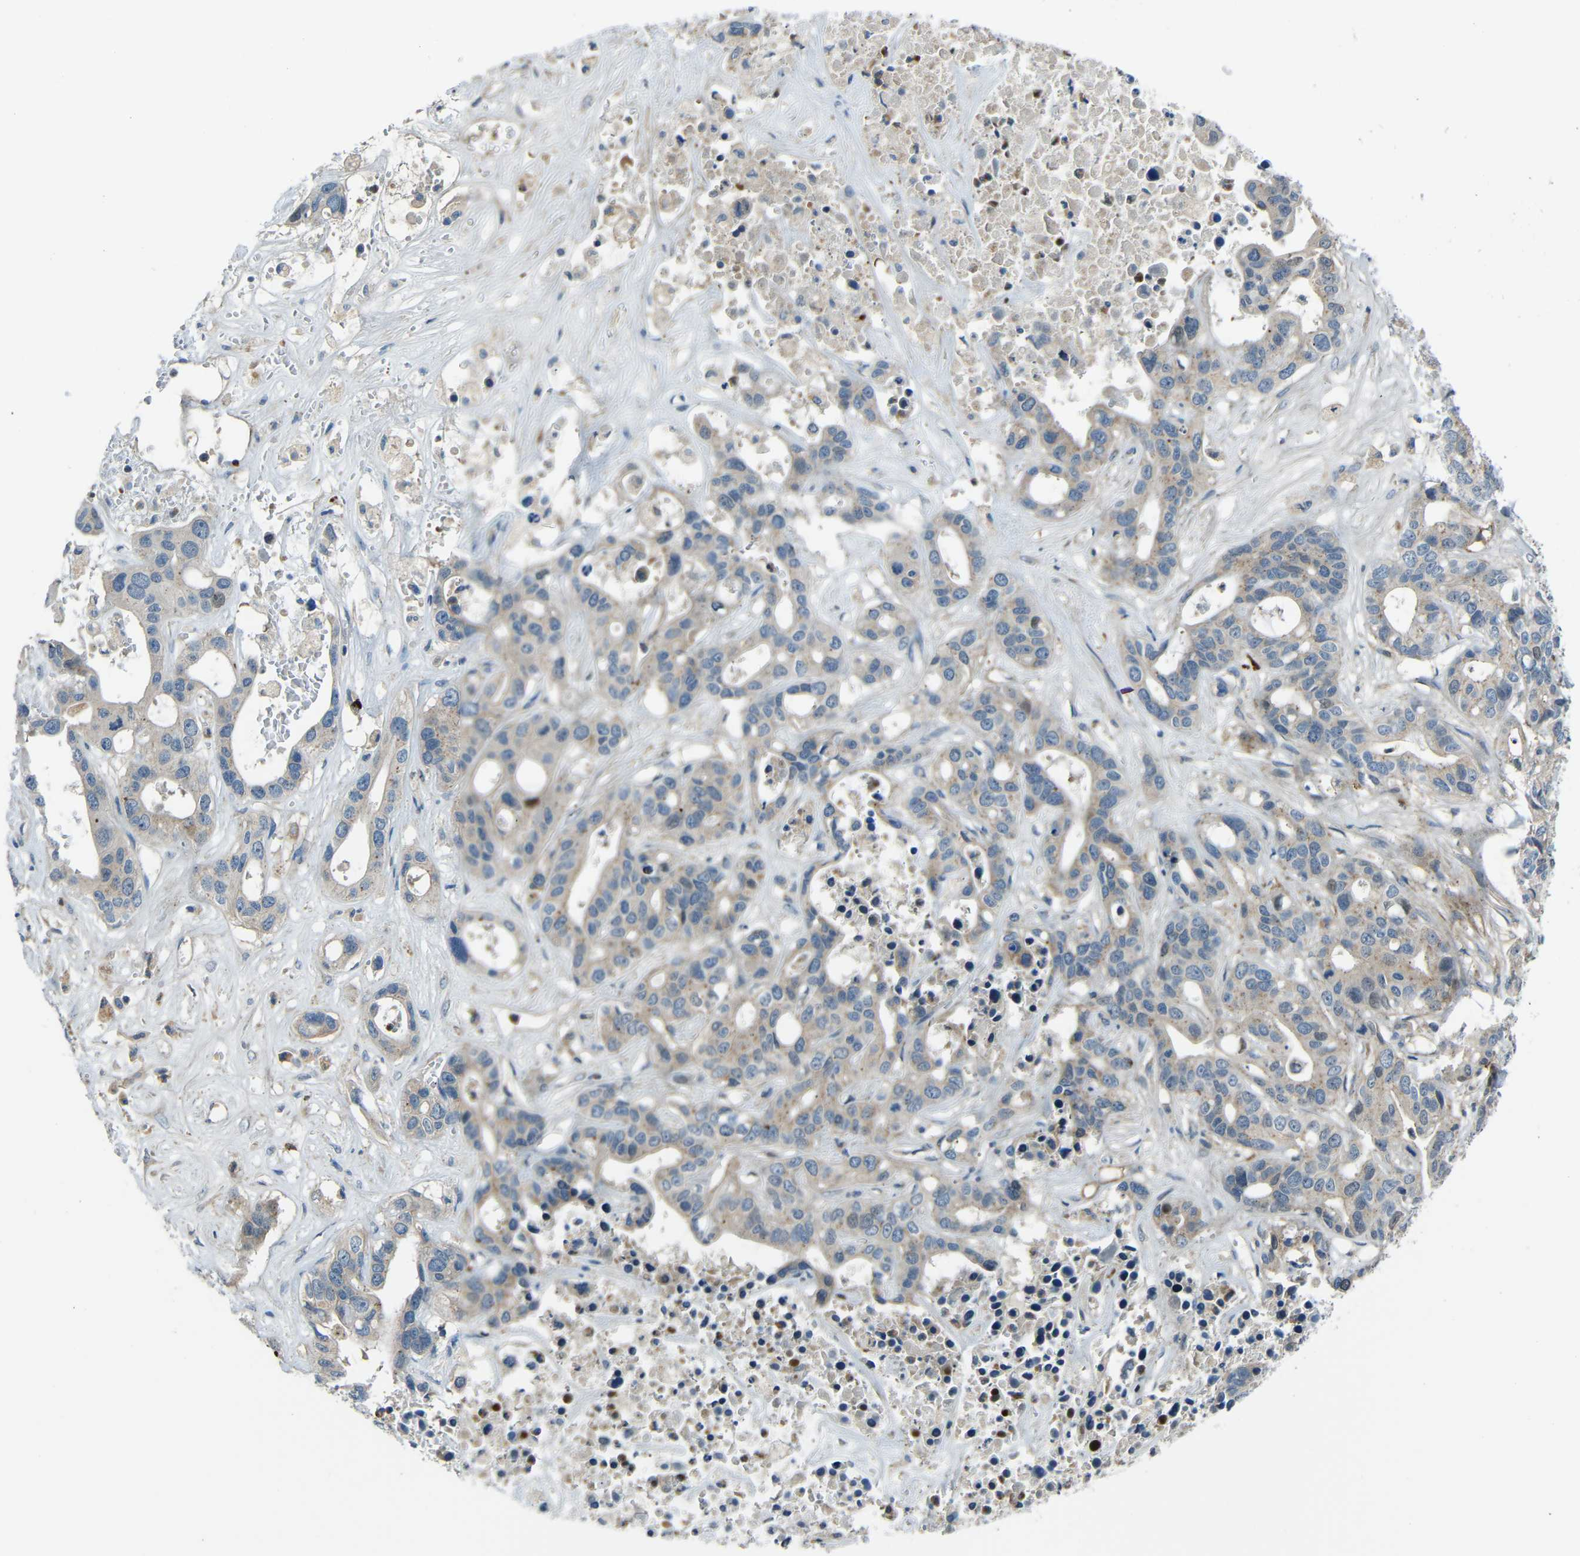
{"staining": {"intensity": "moderate", "quantity": ">75%", "location": "cytoplasmic/membranous,nuclear"}, "tissue": "liver cancer", "cell_type": "Tumor cells", "image_type": "cancer", "snomed": [{"axis": "morphology", "description": "Cholangiocarcinoma"}, {"axis": "topography", "description": "Liver"}], "caption": "IHC of cholangiocarcinoma (liver) shows medium levels of moderate cytoplasmic/membranous and nuclear expression in approximately >75% of tumor cells.", "gene": "DCLK1", "patient": {"sex": "female", "age": 65}}